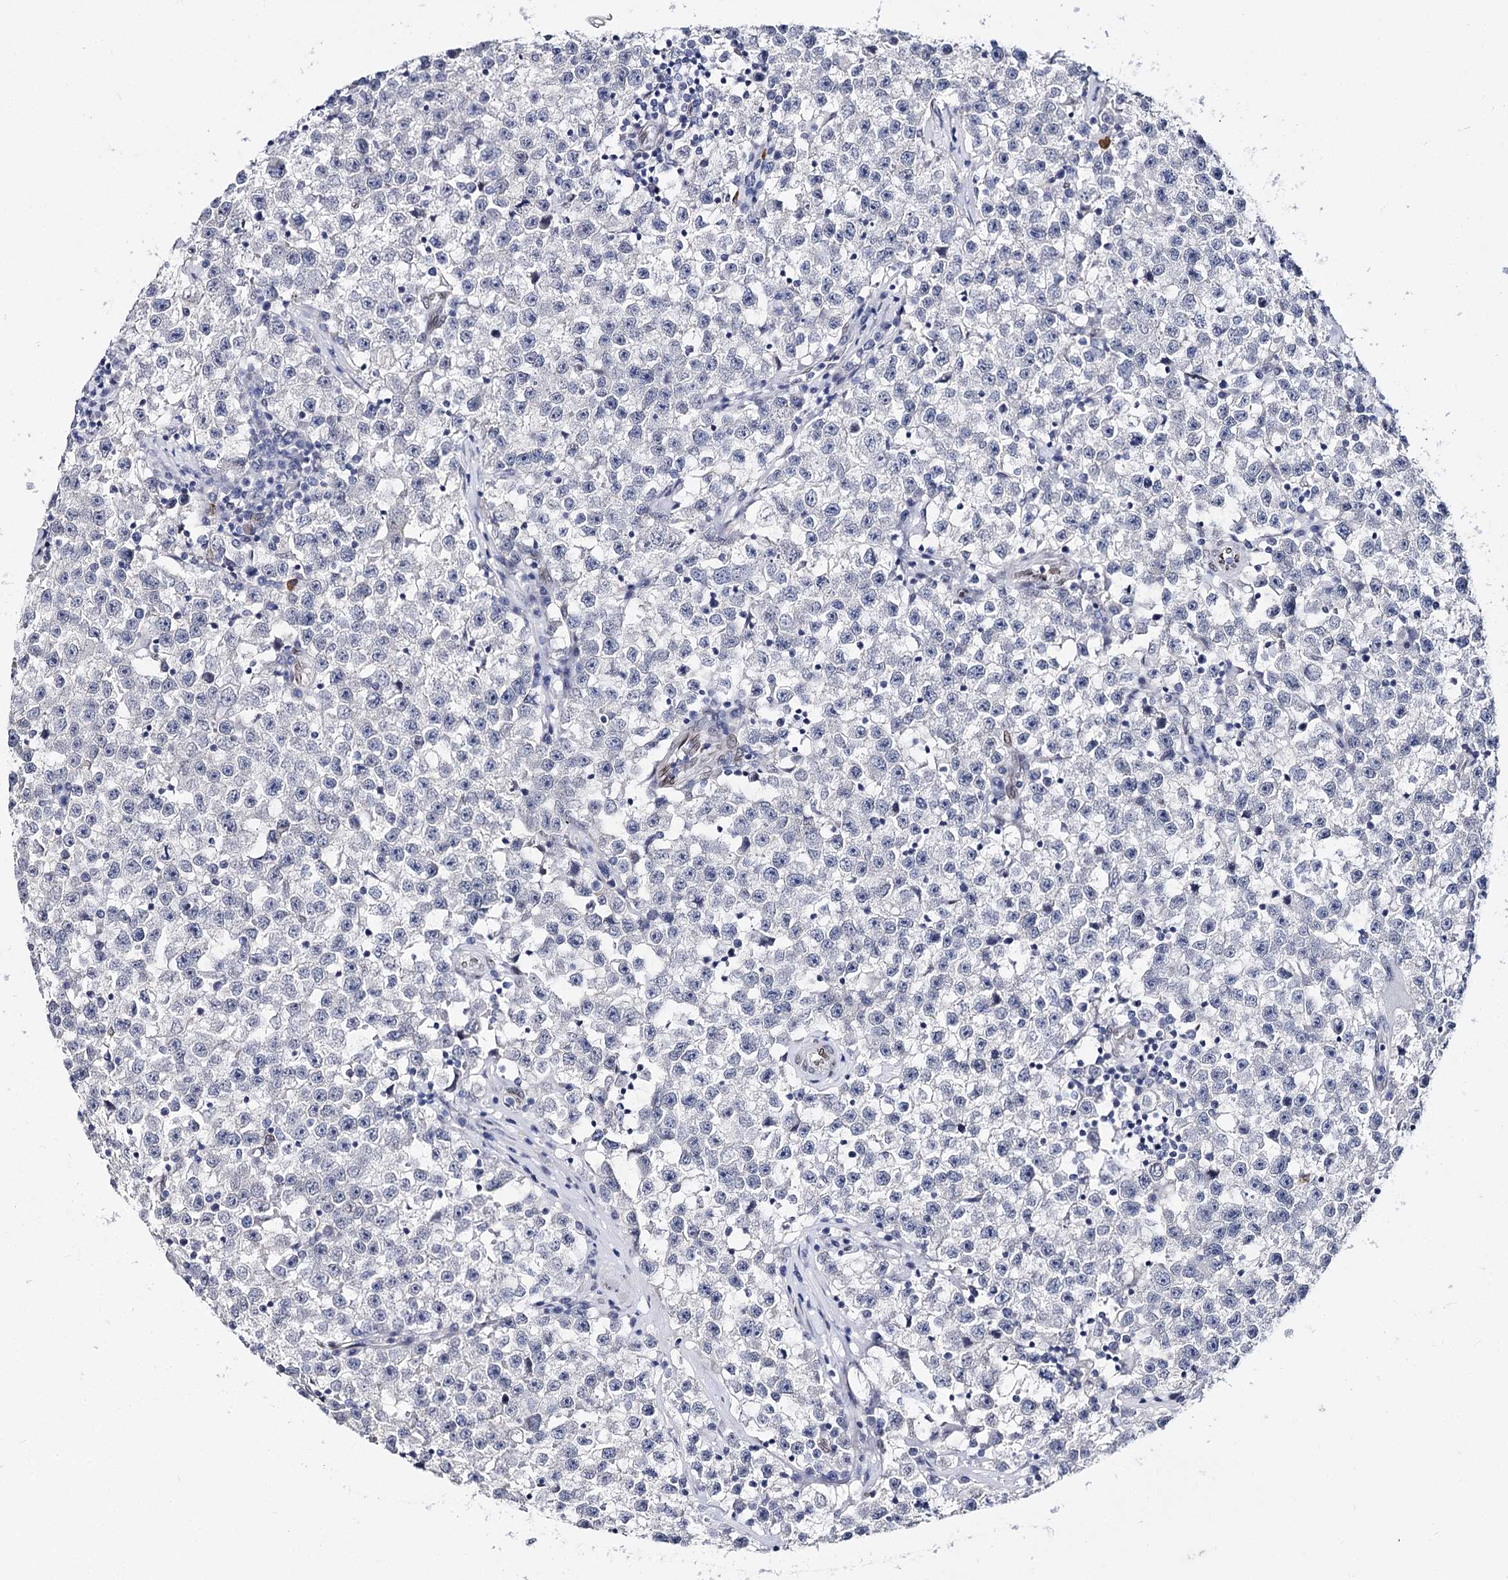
{"staining": {"intensity": "negative", "quantity": "none", "location": "none"}, "tissue": "testis cancer", "cell_type": "Tumor cells", "image_type": "cancer", "snomed": [{"axis": "morphology", "description": "Seminoma, NOS"}, {"axis": "topography", "description": "Testis"}], "caption": "There is no significant expression in tumor cells of testis seminoma. (Stains: DAB (3,3'-diaminobenzidine) immunohistochemistry with hematoxylin counter stain, Microscopy: brightfield microscopy at high magnification).", "gene": "TMEM201", "patient": {"sex": "male", "age": 22}}